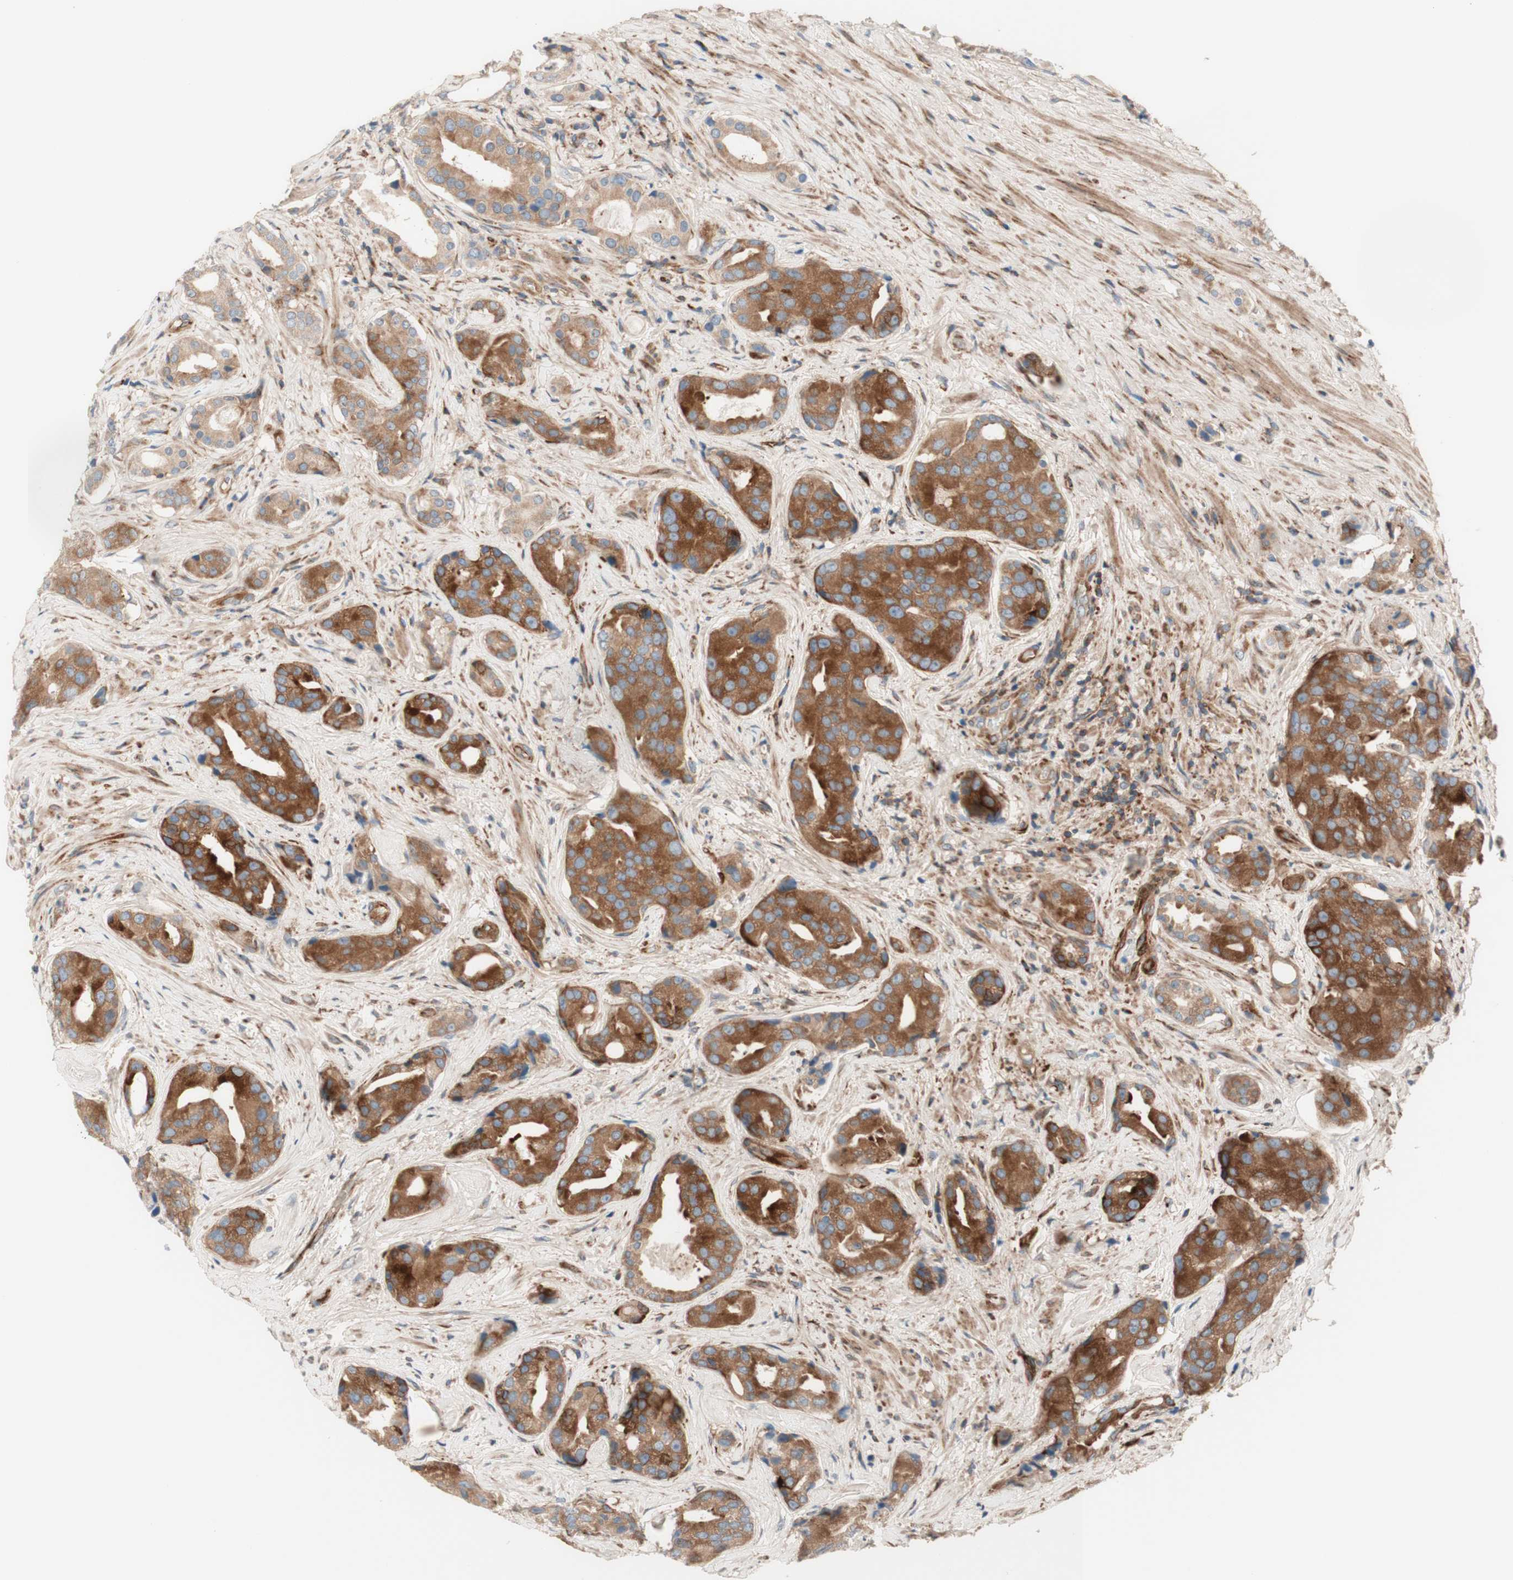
{"staining": {"intensity": "moderate", "quantity": ">75%", "location": "cytoplasmic/membranous"}, "tissue": "prostate cancer", "cell_type": "Tumor cells", "image_type": "cancer", "snomed": [{"axis": "morphology", "description": "Adenocarcinoma, High grade"}, {"axis": "topography", "description": "Prostate"}], "caption": "Immunohistochemistry (IHC) of high-grade adenocarcinoma (prostate) demonstrates medium levels of moderate cytoplasmic/membranous positivity in approximately >75% of tumor cells.", "gene": "CCN4", "patient": {"sex": "male", "age": 71}}